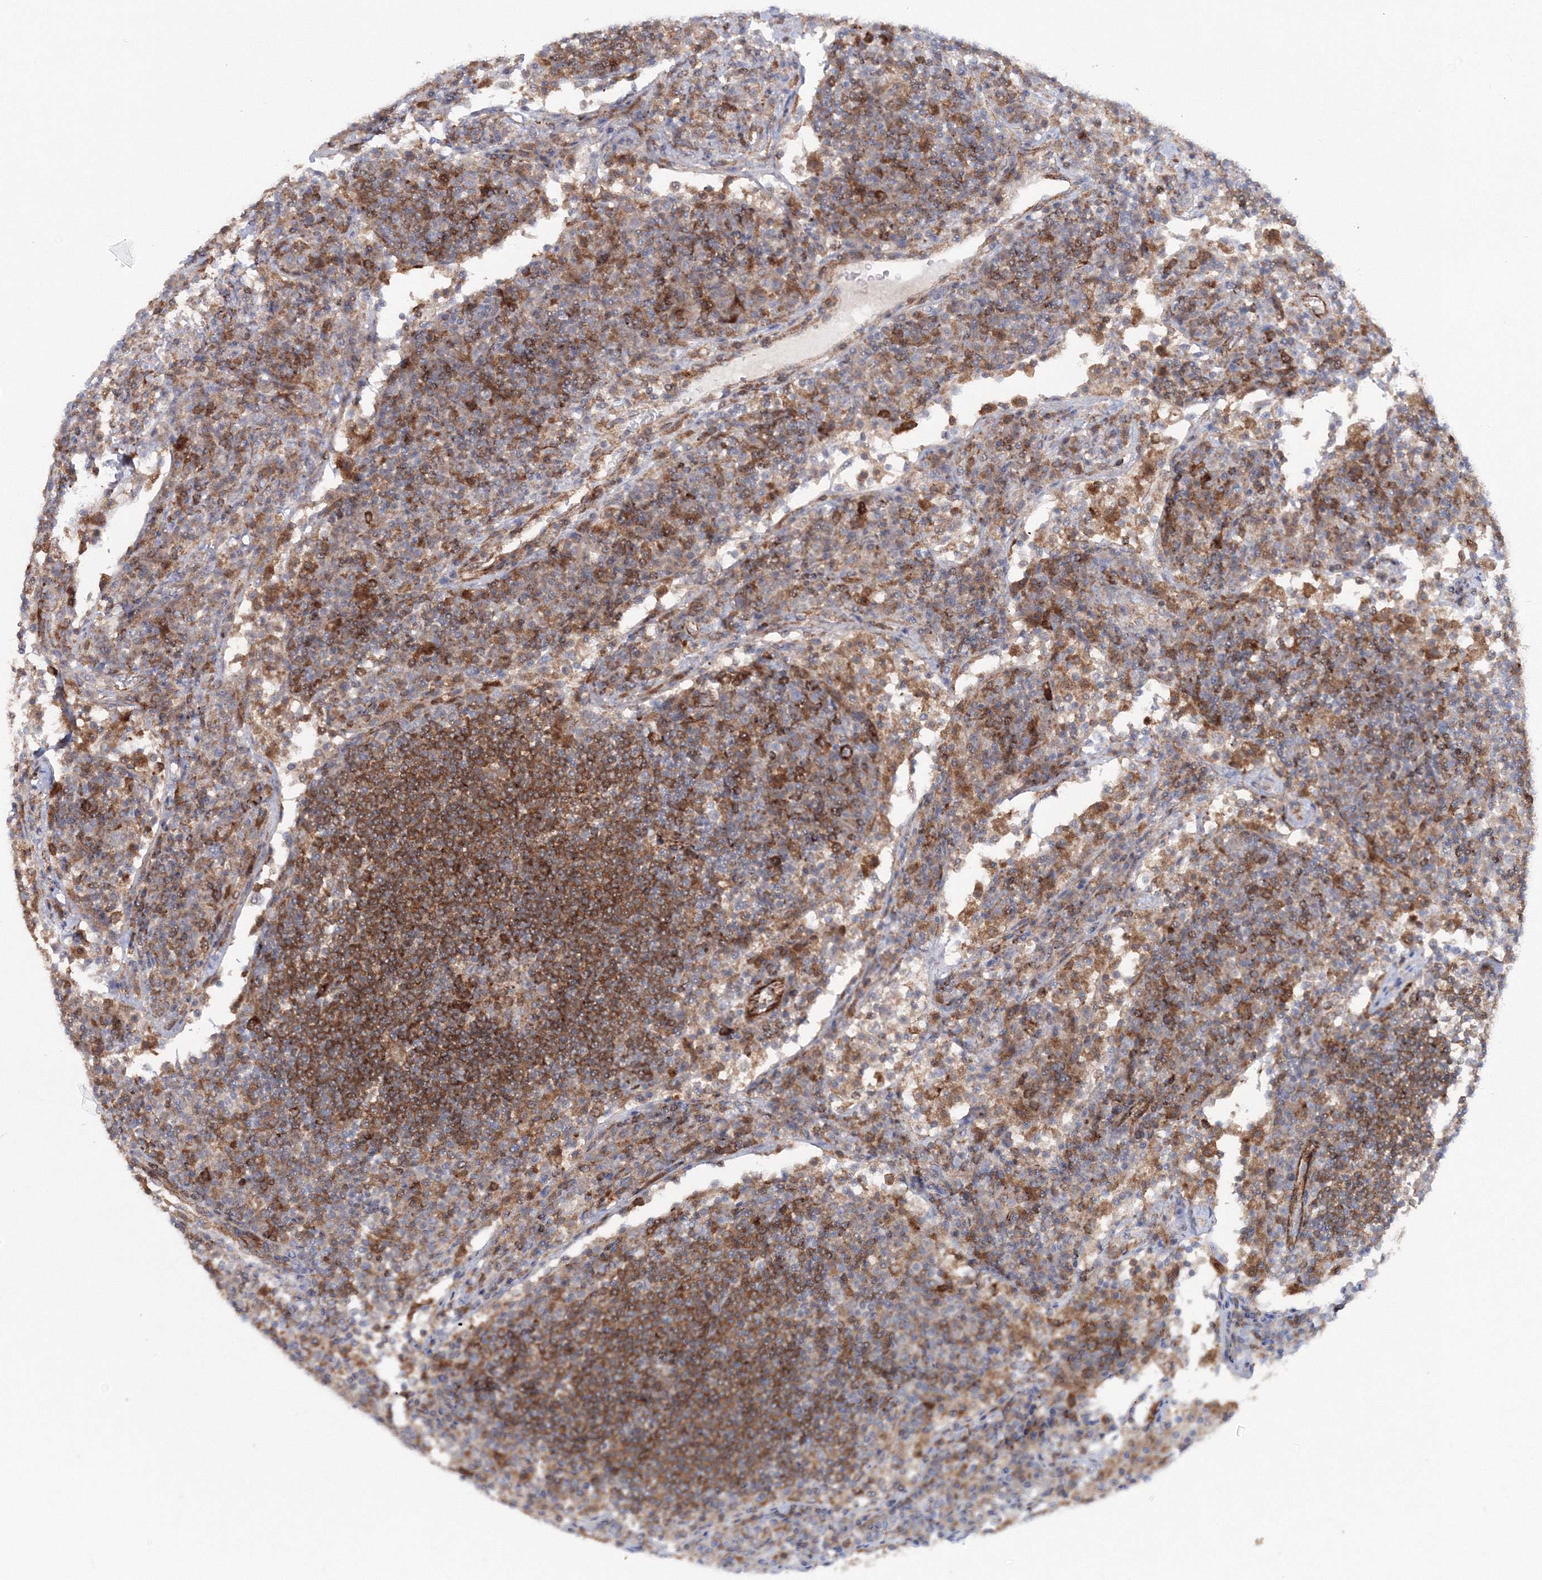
{"staining": {"intensity": "strong", "quantity": ">75%", "location": "cytoplasmic/membranous"}, "tissue": "lymph node", "cell_type": "Germinal center cells", "image_type": "normal", "snomed": [{"axis": "morphology", "description": "Normal tissue, NOS"}, {"axis": "topography", "description": "Lymph node"}], "caption": "DAB immunohistochemical staining of unremarkable human lymph node shows strong cytoplasmic/membranous protein positivity in about >75% of germinal center cells. Using DAB (3,3'-diaminobenzidine) (brown) and hematoxylin (blue) stains, captured at high magnification using brightfield microscopy.", "gene": "GGA2", "patient": {"sex": "female", "age": 53}}